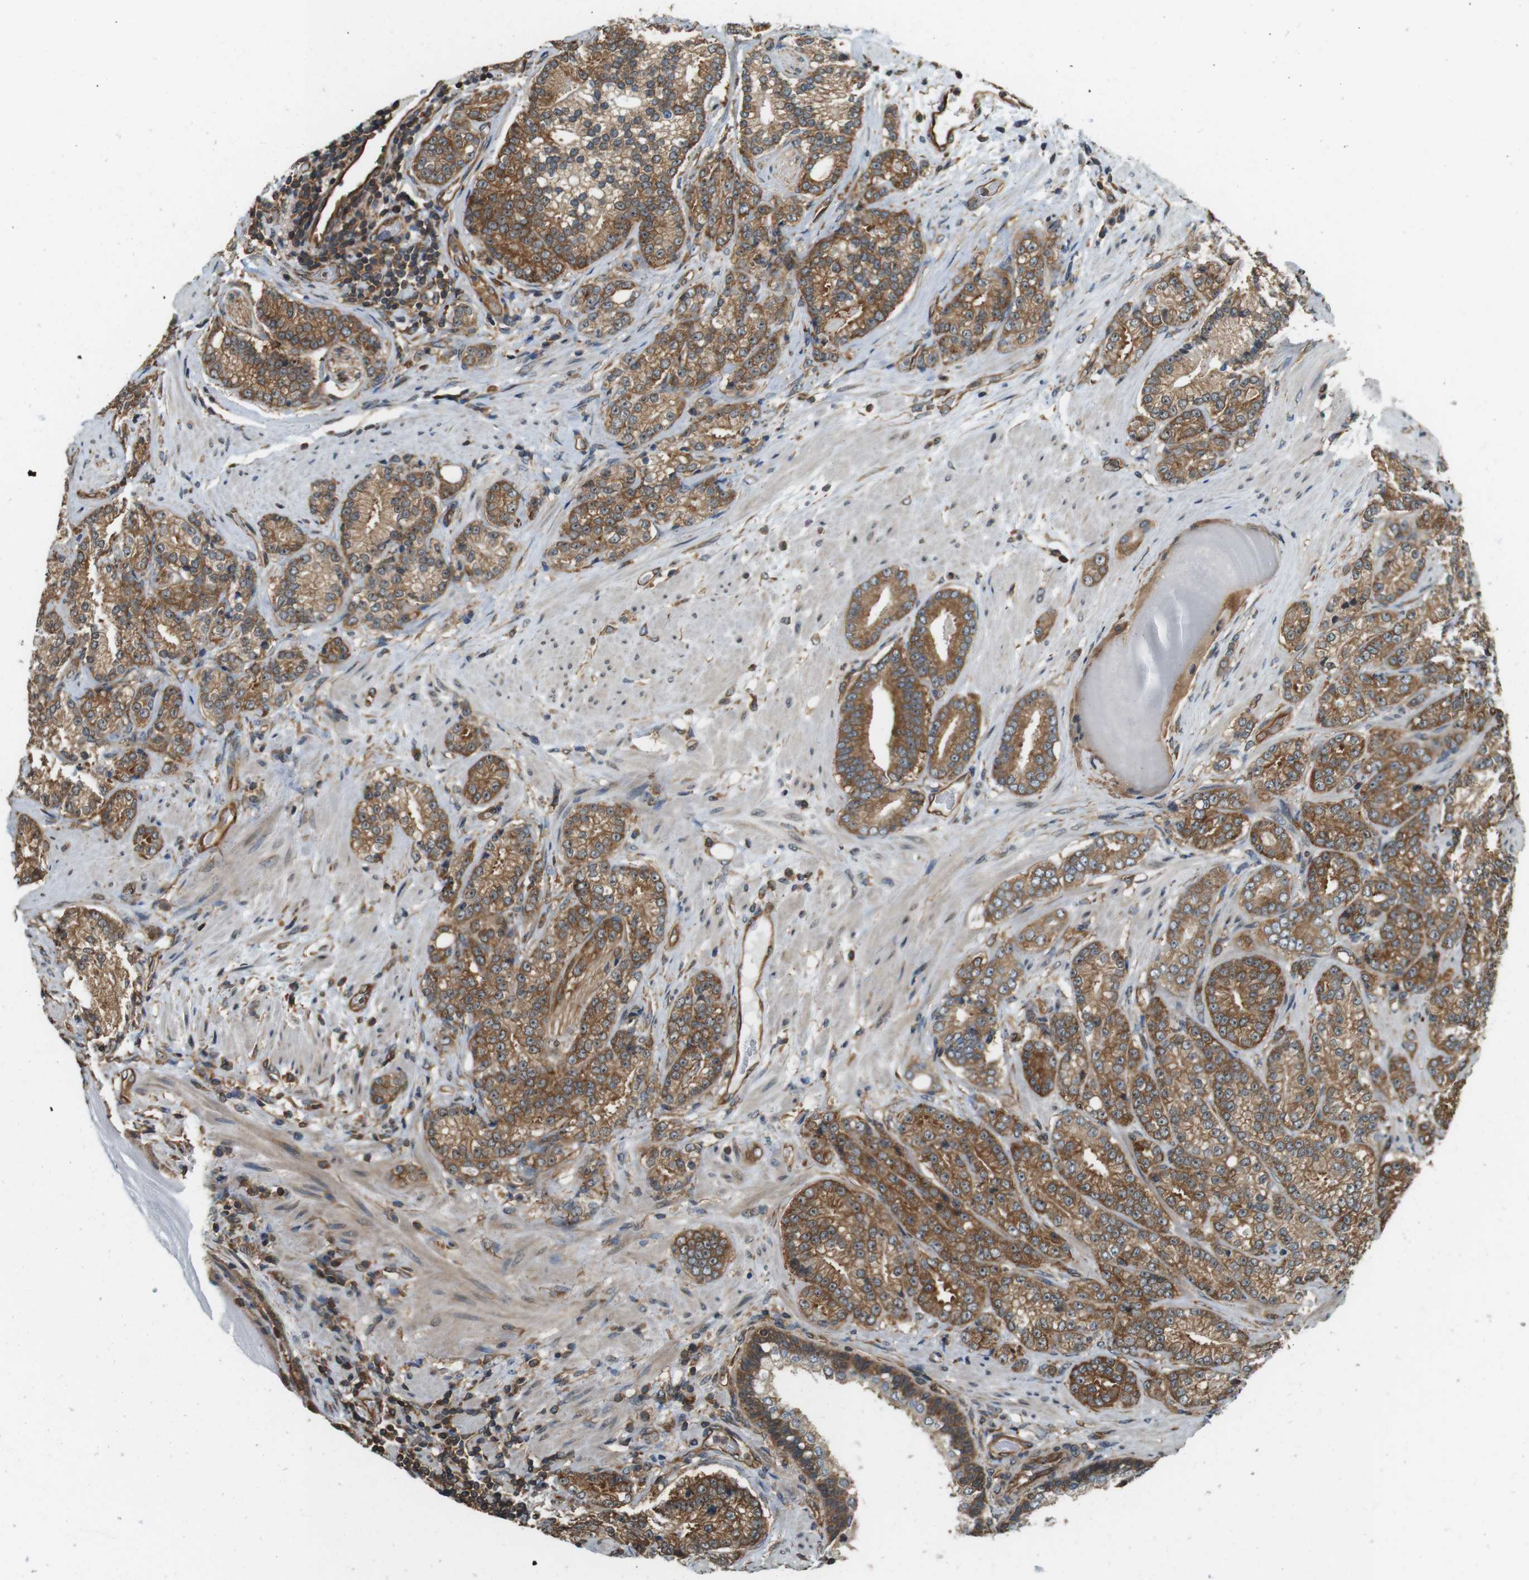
{"staining": {"intensity": "moderate", "quantity": ">75%", "location": "cytoplasmic/membranous"}, "tissue": "prostate cancer", "cell_type": "Tumor cells", "image_type": "cancer", "snomed": [{"axis": "morphology", "description": "Adenocarcinoma, High grade"}, {"axis": "topography", "description": "Prostate"}], "caption": "An immunohistochemistry micrograph of neoplastic tissue is shown. Protein staining in brown shows moderate cytoplasmic/membranous positivity in prostate adenocarcinoma (high-grade) within tumor cells.", "gene": "PA2G4", "patient": {"sex": "male", "age": 61}}